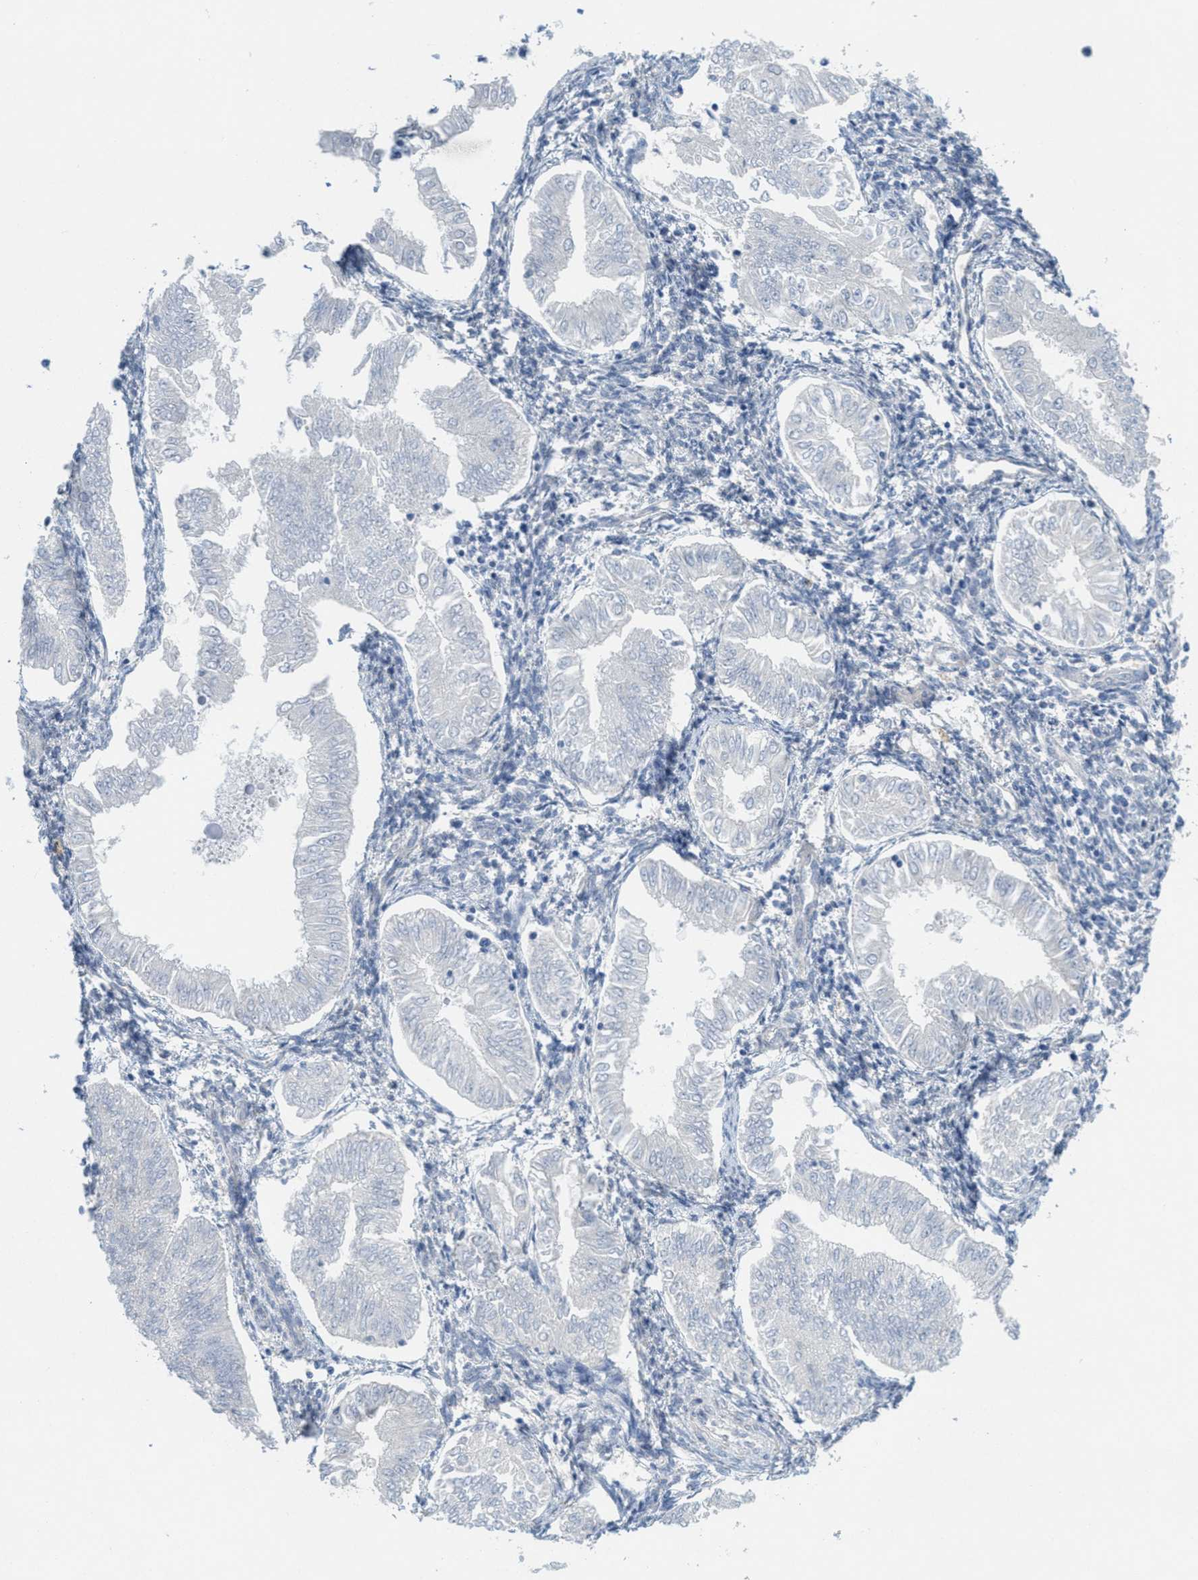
{"staining": {"intensity": "negative", "quantity": "none", "location": "none"}, "tissue": "endometrial cancer", "cell_type": "Tumor cells", "image_type": "cancer", "snomed": [{"axis": "morphology", "description": "Adenocarcinoma, NOS"}, {"axis": "topography", "description": "Endometrium"}], "caption": "This is an IHC histopathology image of human adenocarcinoma (endometrial). There is no staining in tumor cells.", "gene": "ZFYVE9", "patient": {"sex": "female", "age": 53}}